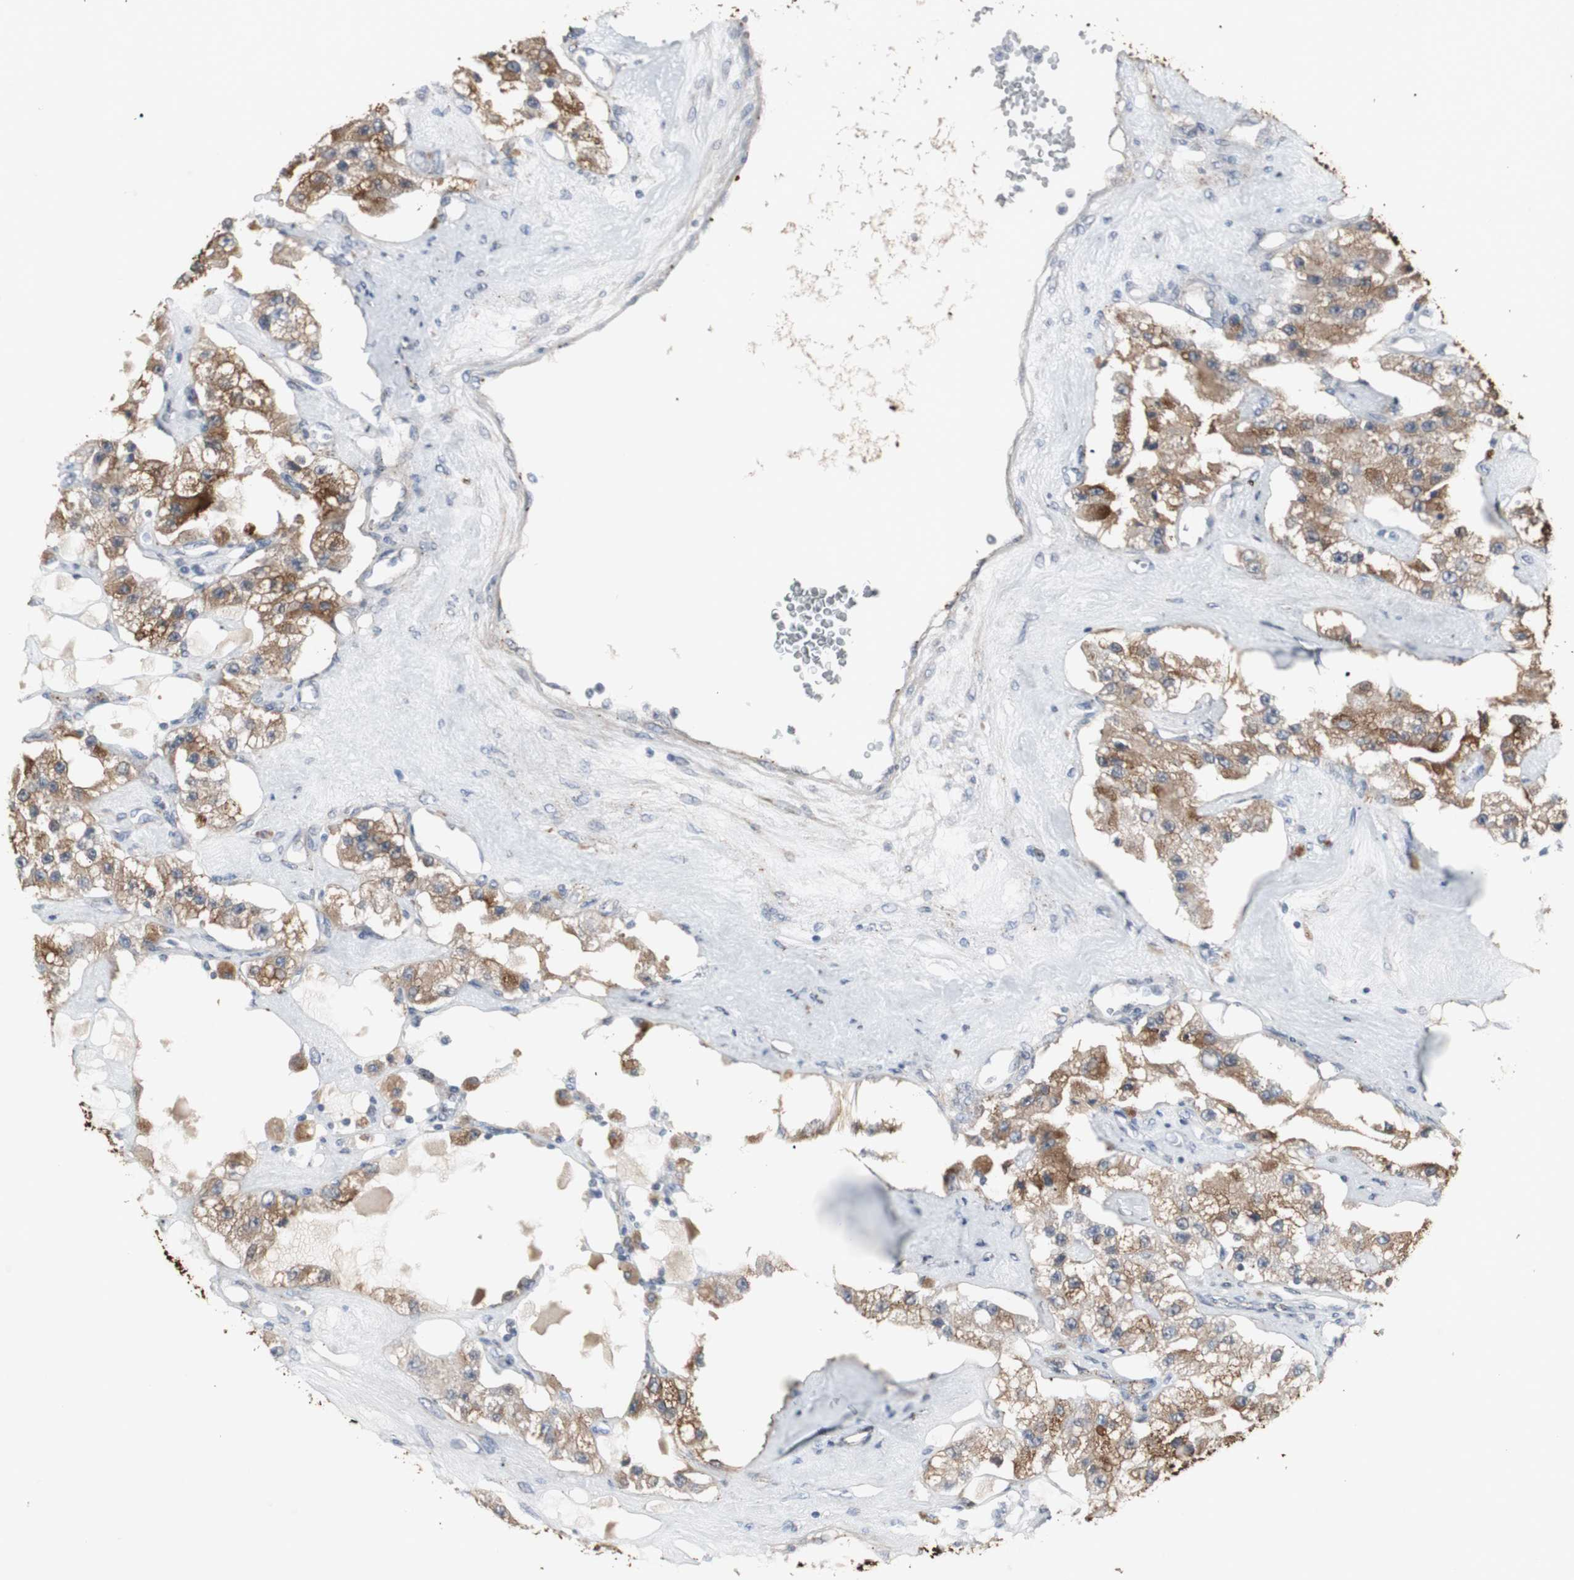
{"staining": {"intensity": "strong", "quantity": ">75%", "location": "cytoplasmic/membranous"}, "tissue": "carcinoid", "cell_type": "Tumor cells", "image_type": "cancer", "snomed": [{"axis": "morphology", "description": "Carcinoid, malignant, NOS"}, {"axis": "topography", "description": "Pancreas"}], "caption": "Malignant carcinoid tissue exhibits strong cytoplasmic/membranous positivity in approximately >75% of tumor cells", "gene": "GBA1", "patient": {"sex": "male", "age": 41}}